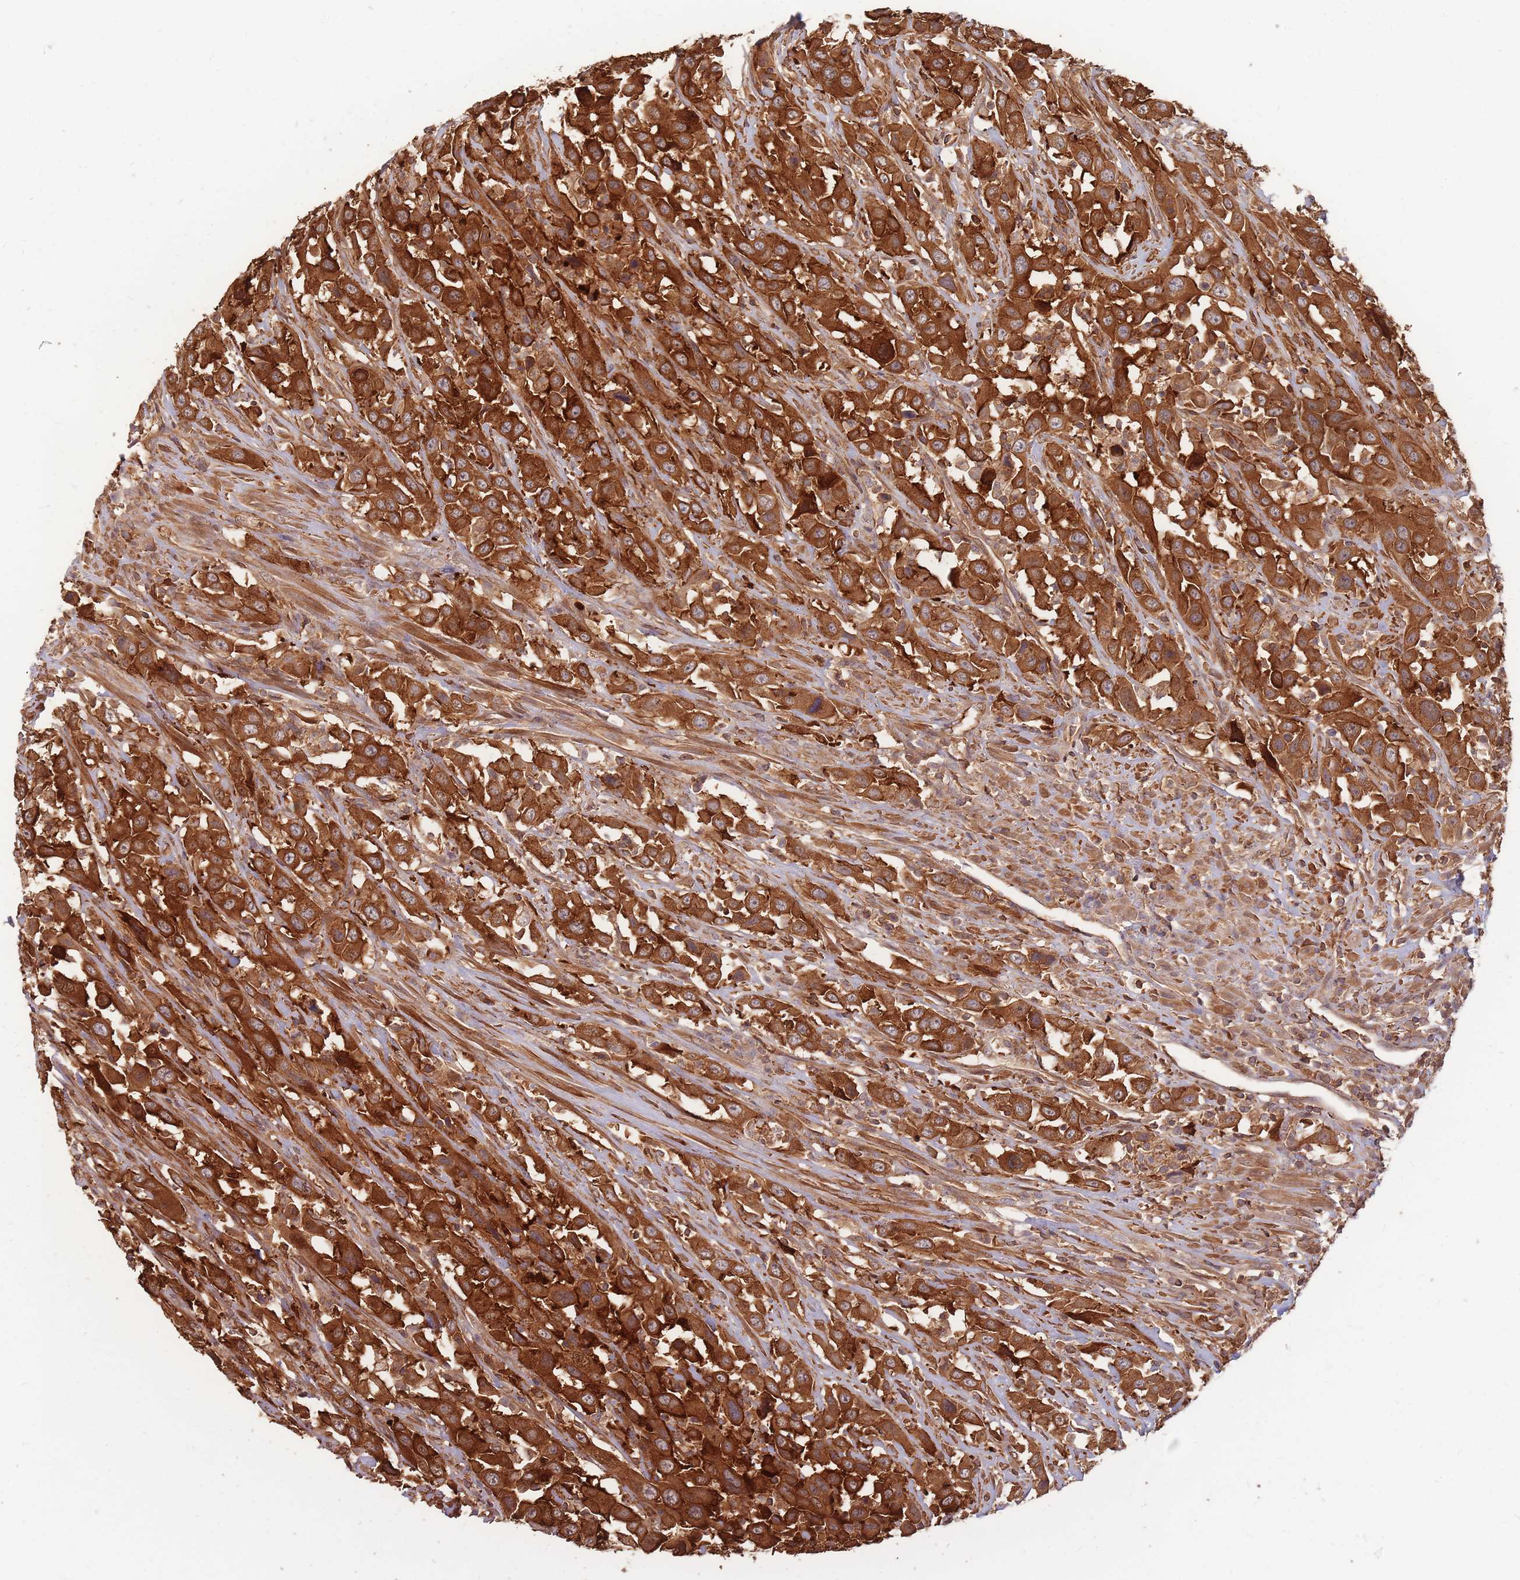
{"staining": {"intensity": "strong", "quantity": ">75%", "location": "cytoplasmic/membranous"}, "tissue": "urothelial cancer", "cell_type": "Tumor cells", "image_type": "cancer", "snomed": [{"axis": "morphology", "description": "Urothelial carcinoma, High grade"}, {"axis": "topography", "description": "Urinary bladder"}], "caption": "A photomicrograph showing strong cytoplasmic/membranous expression in approximately >75% of tumor cells in high-grade urothelial carcinoma, as visualized by brown immunohistochemical staining.", "gene": "PLS3", "patient": {"sex": "male", "age": 61}}